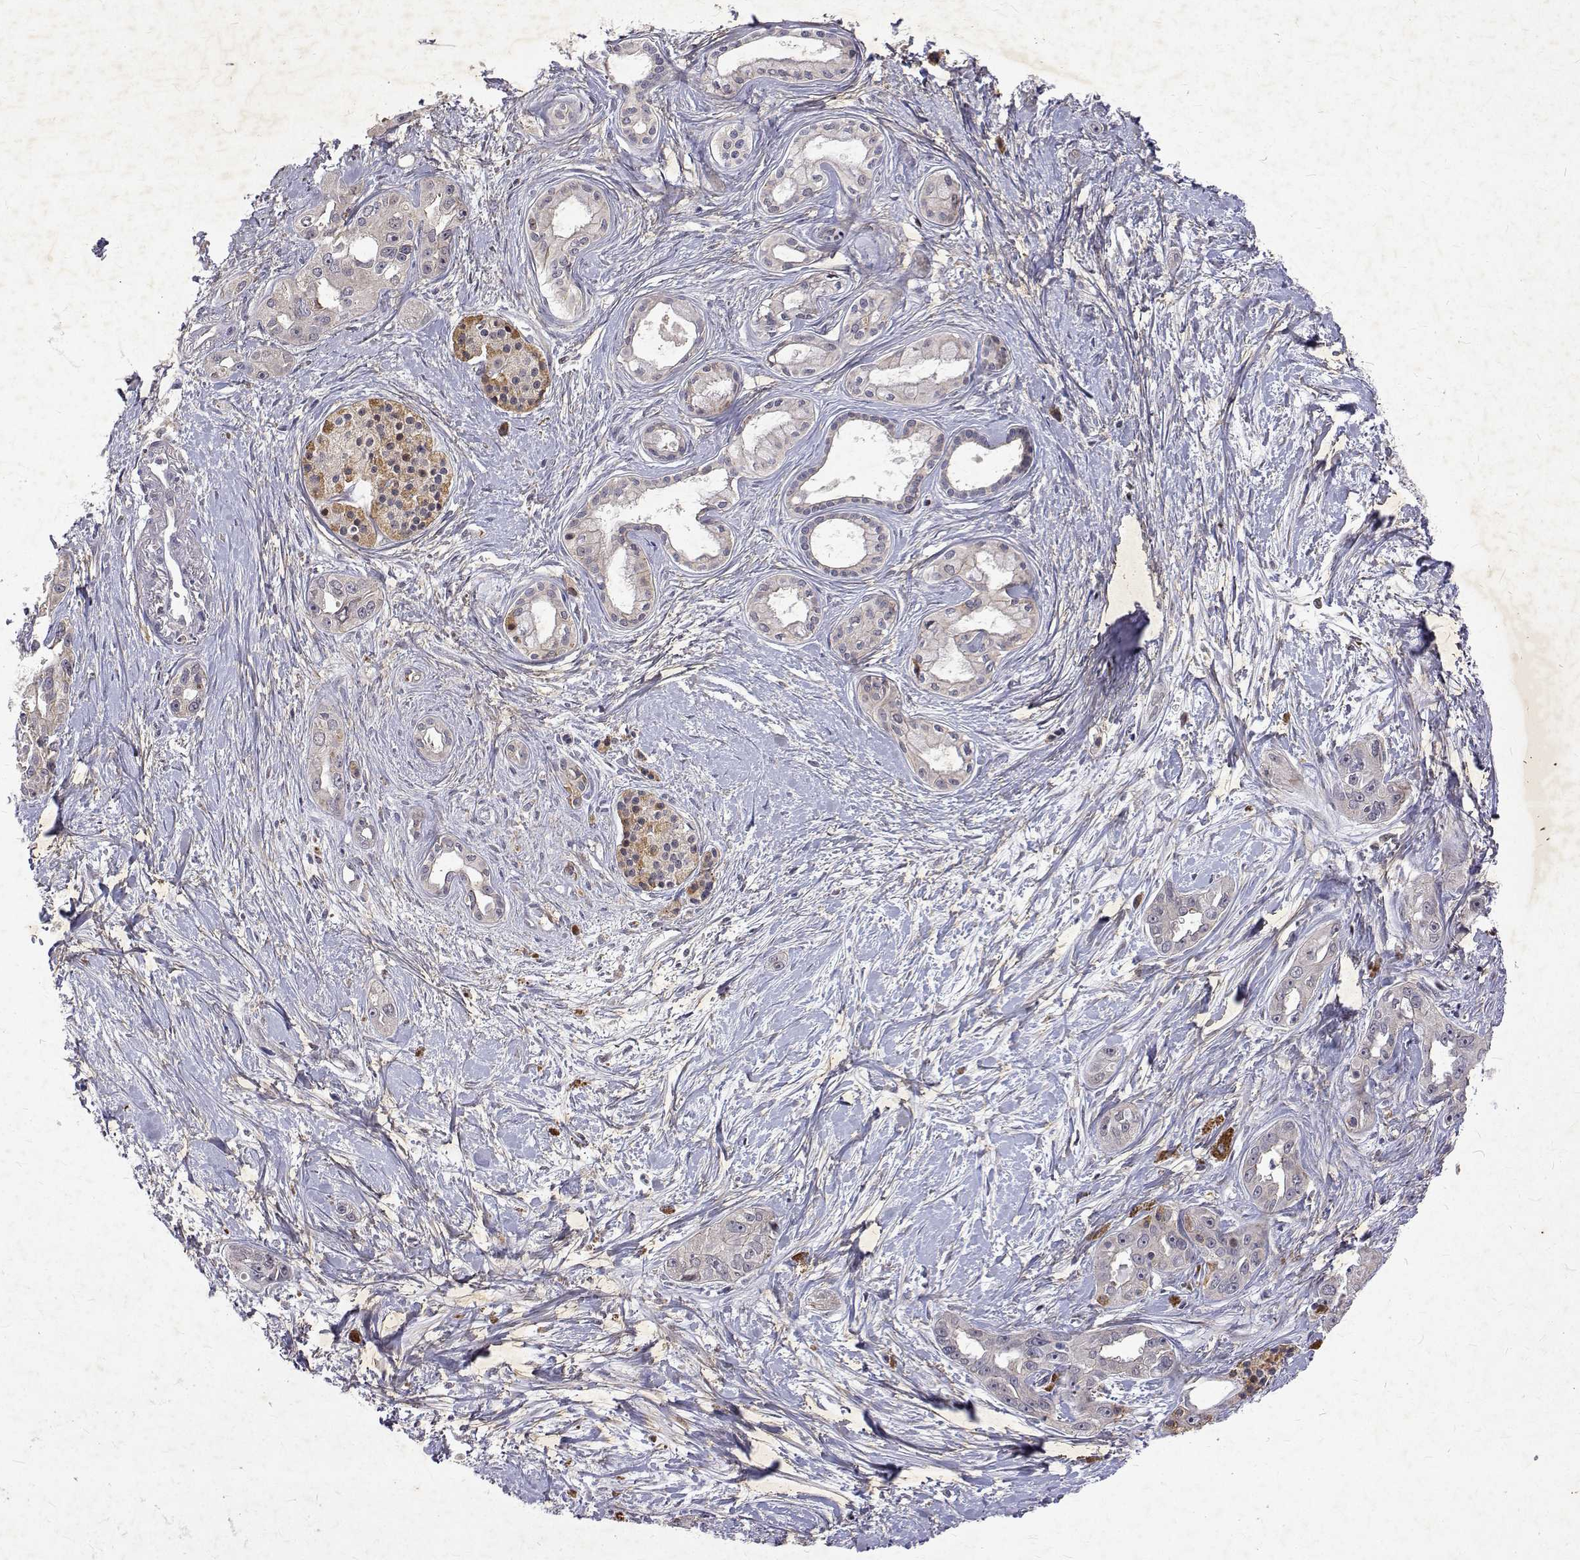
{"staining": {"intensity": "negative", "quantity": "none", "location": "none"}, "tissue": "pancreatic cancer", "cell_type": "Tumor cells", "image_type": "cancer", "snomed": [{"axis": "morphology", "description": "Adenocarcinoma, NOS"}, {"axis": "topography", "description": "Pancreas"}], "caption": "This micrograph is of pancreatic adenocarcinoma stained with immunohistochemistry to label a protein in brown with the nuclei are counter-stained blue. There is no staining in tumor cells. Brightfield microscopy of immunohistochemistry stained with DAB (brown) and hematoxylin (blue), captured at high magnification.", "gene": "ALKBH8", "patient": {"sex": "female", "age": 50}}